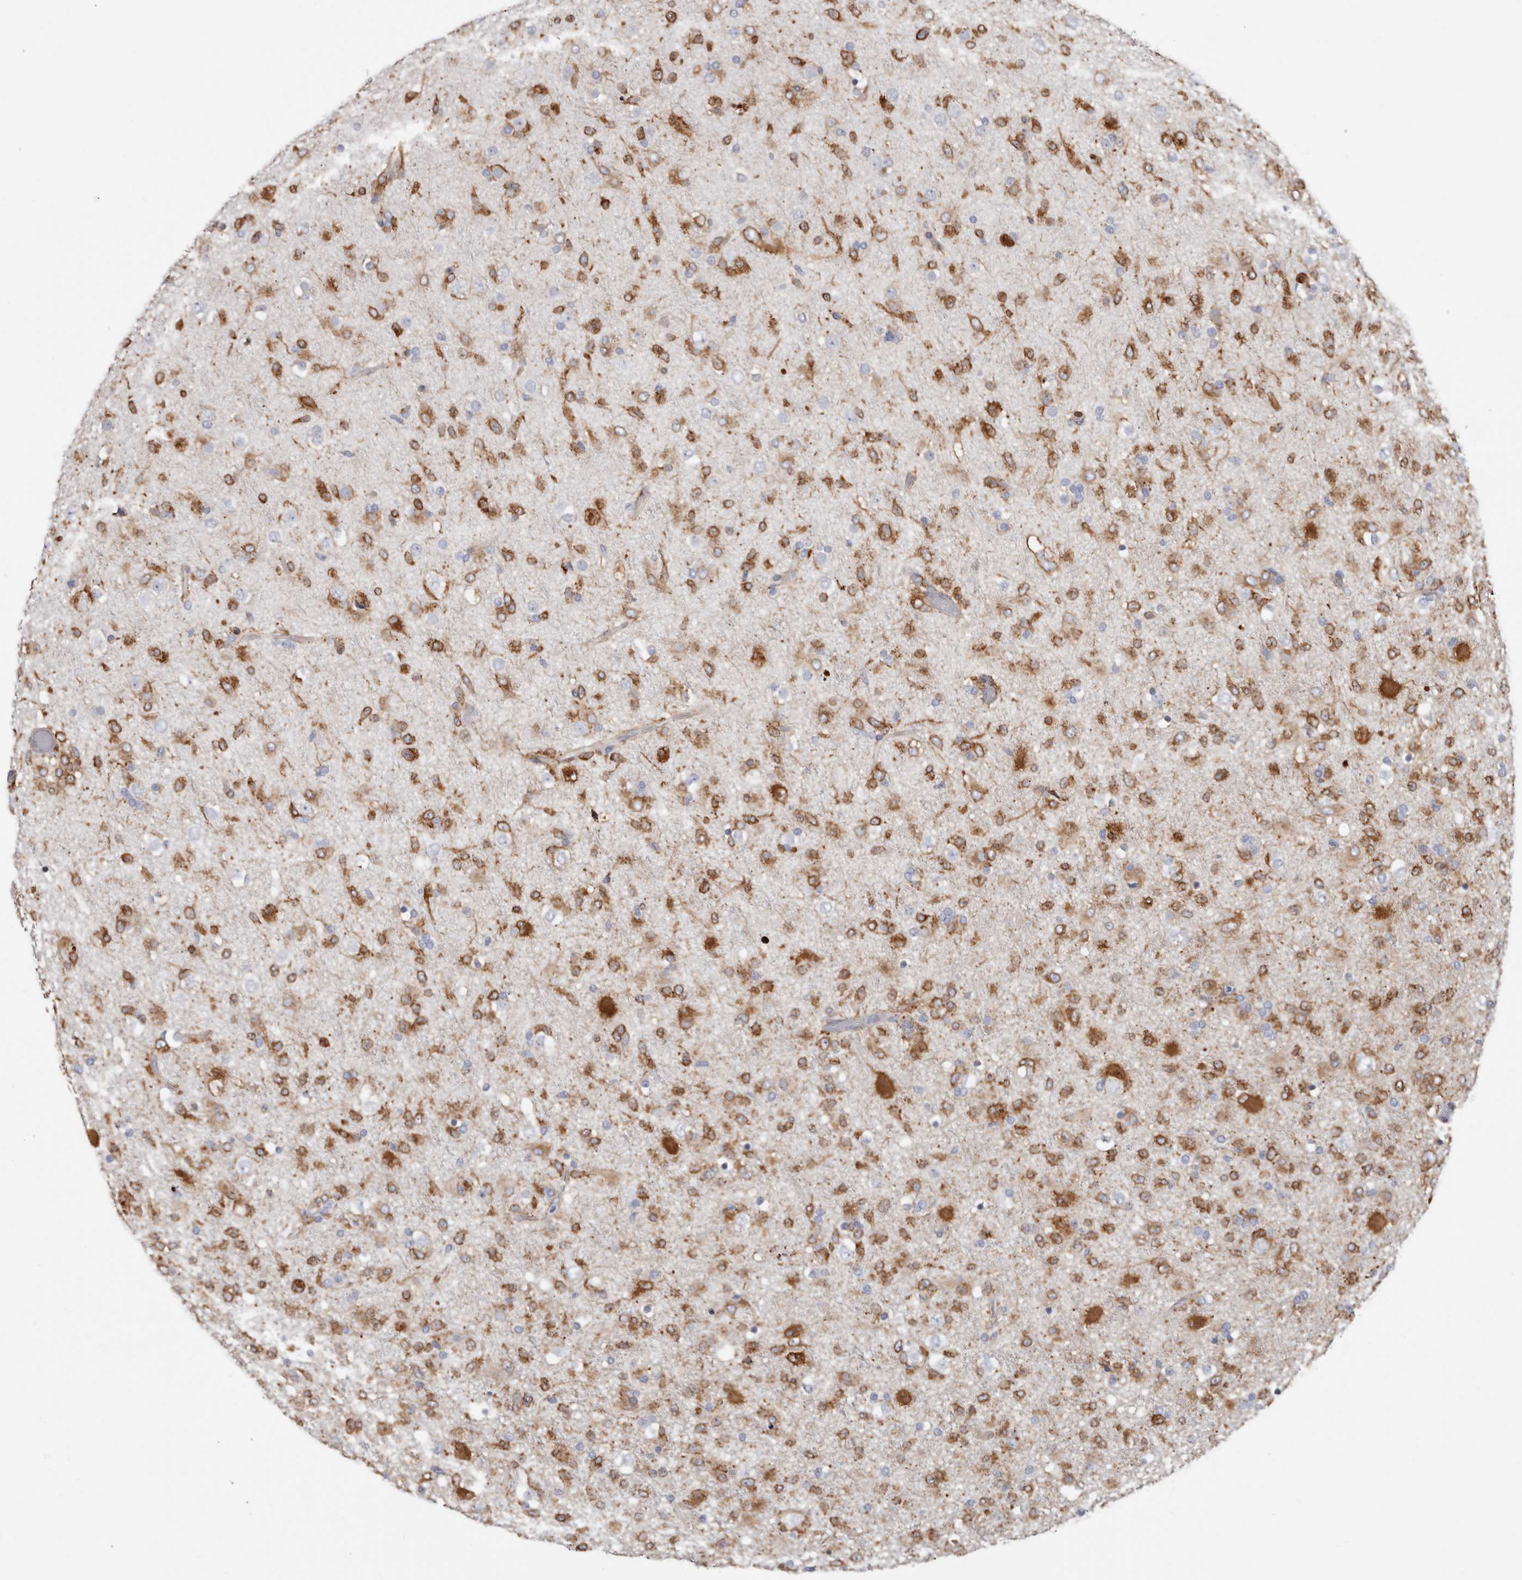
{"staining": {"intensity": "moderate", "quantity": ">75%", "location": "cytoplasmic/membranous"}, "tissue": "glioma", "cell_type": "Tumor cells", "image_type": "cancer", "snomed": [{"axis": "morphology", "description": "Glioma, malignant, Low grade"}, {"axis": "topography", "description": "Brain"}], "caption": "Tumor cells demonstrate medium levels of moderate cytoplasmic/membranous staining in approximately >75% of cells in human glioma.", "gene": "SEMA3E", "patient": {"sex": "male", "age": 65}}